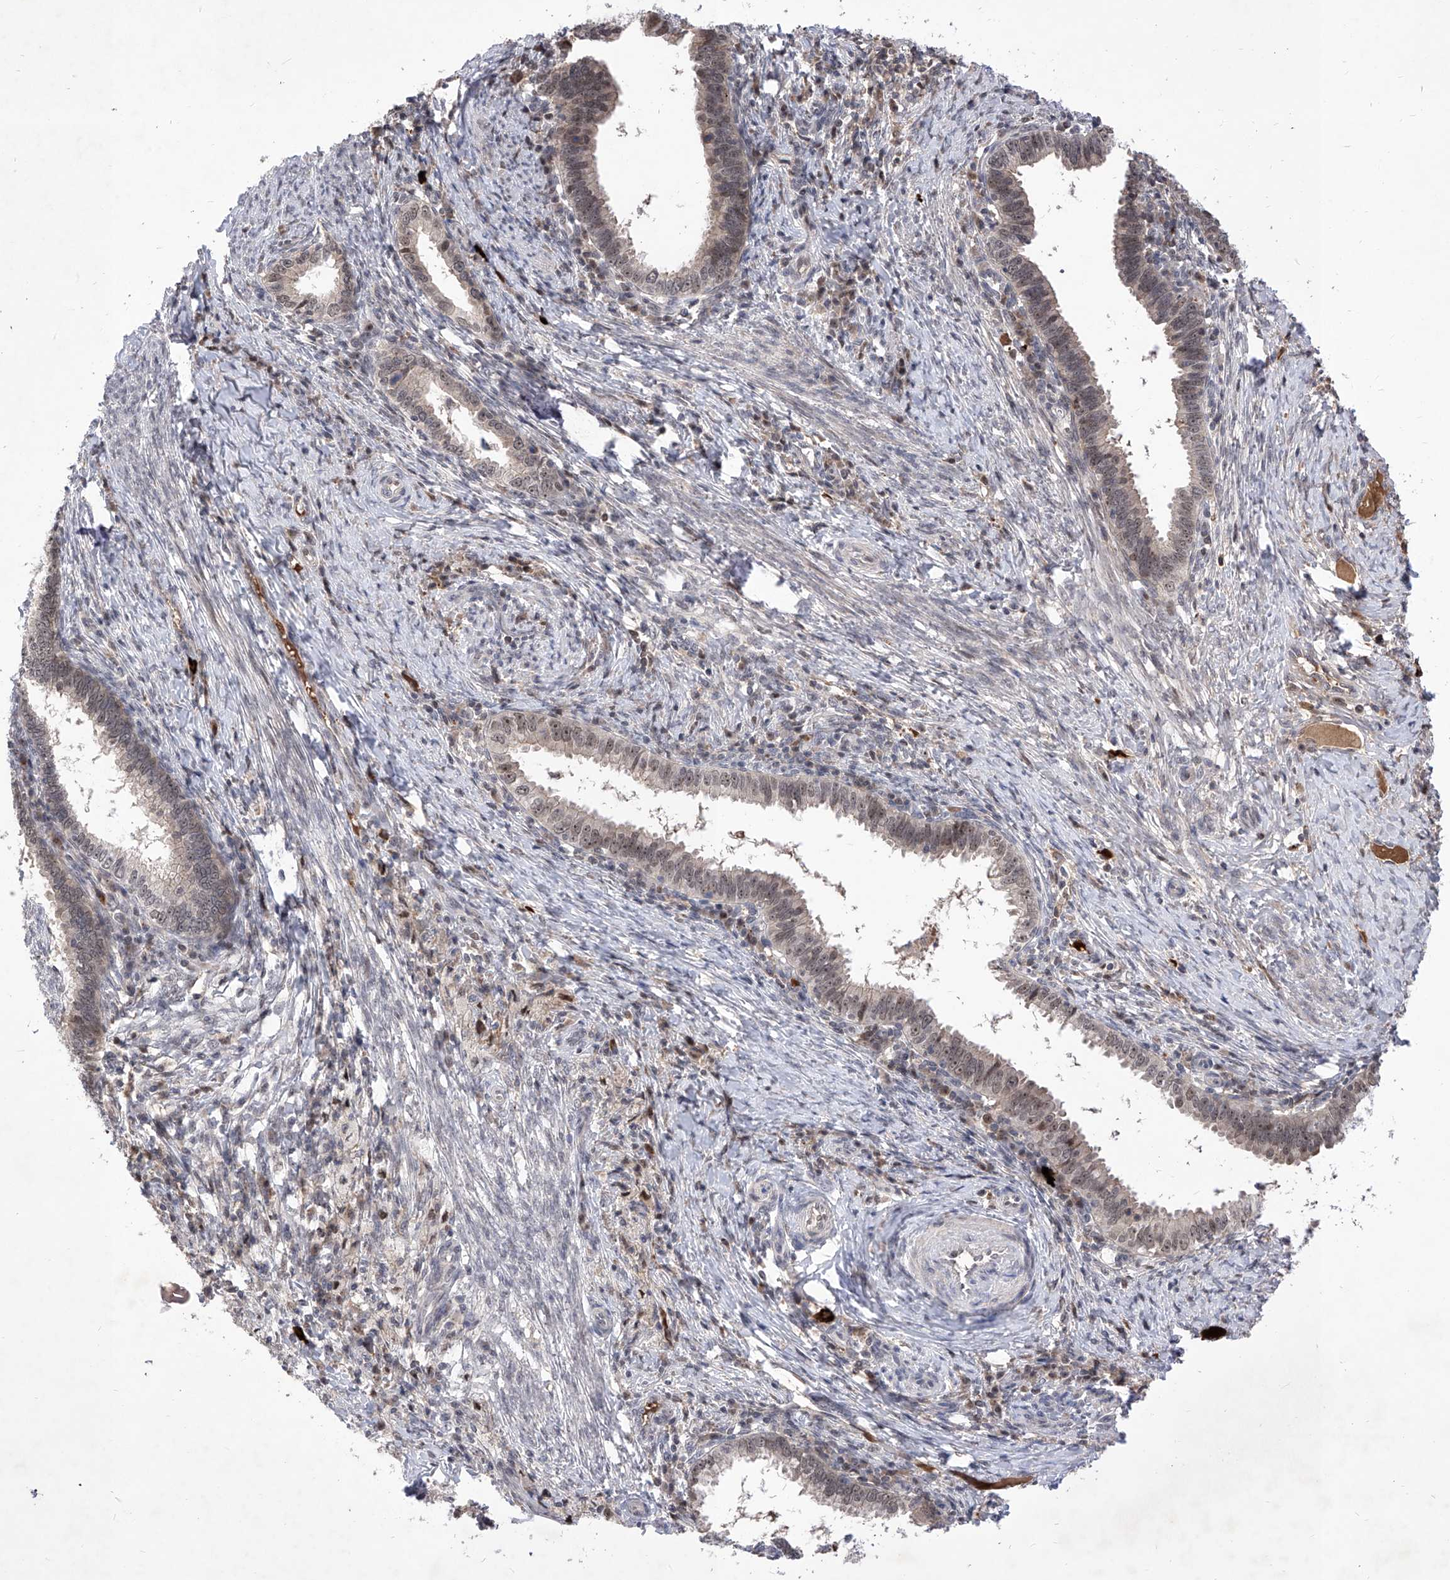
{"staining": {"intensity": "weak", "quantity": "25%-75%", "location": "nuclear"}, "tissue": "cervical cancer", "cell_type": "Tumor cells", "image_type": "cancer", "snomed": [{"axis": "morphology", "description": "Adenocarcinoma, NOS"}, {"axis": "topography", "description": "Cervix"}], "caption": "Protein expression analysis of cervical cancer demonstrates weak nuclear expression in approximately 25%-75% of tumor cells.", "gene": "LGR4", "patient": {"sex": "female", "age": 36}}